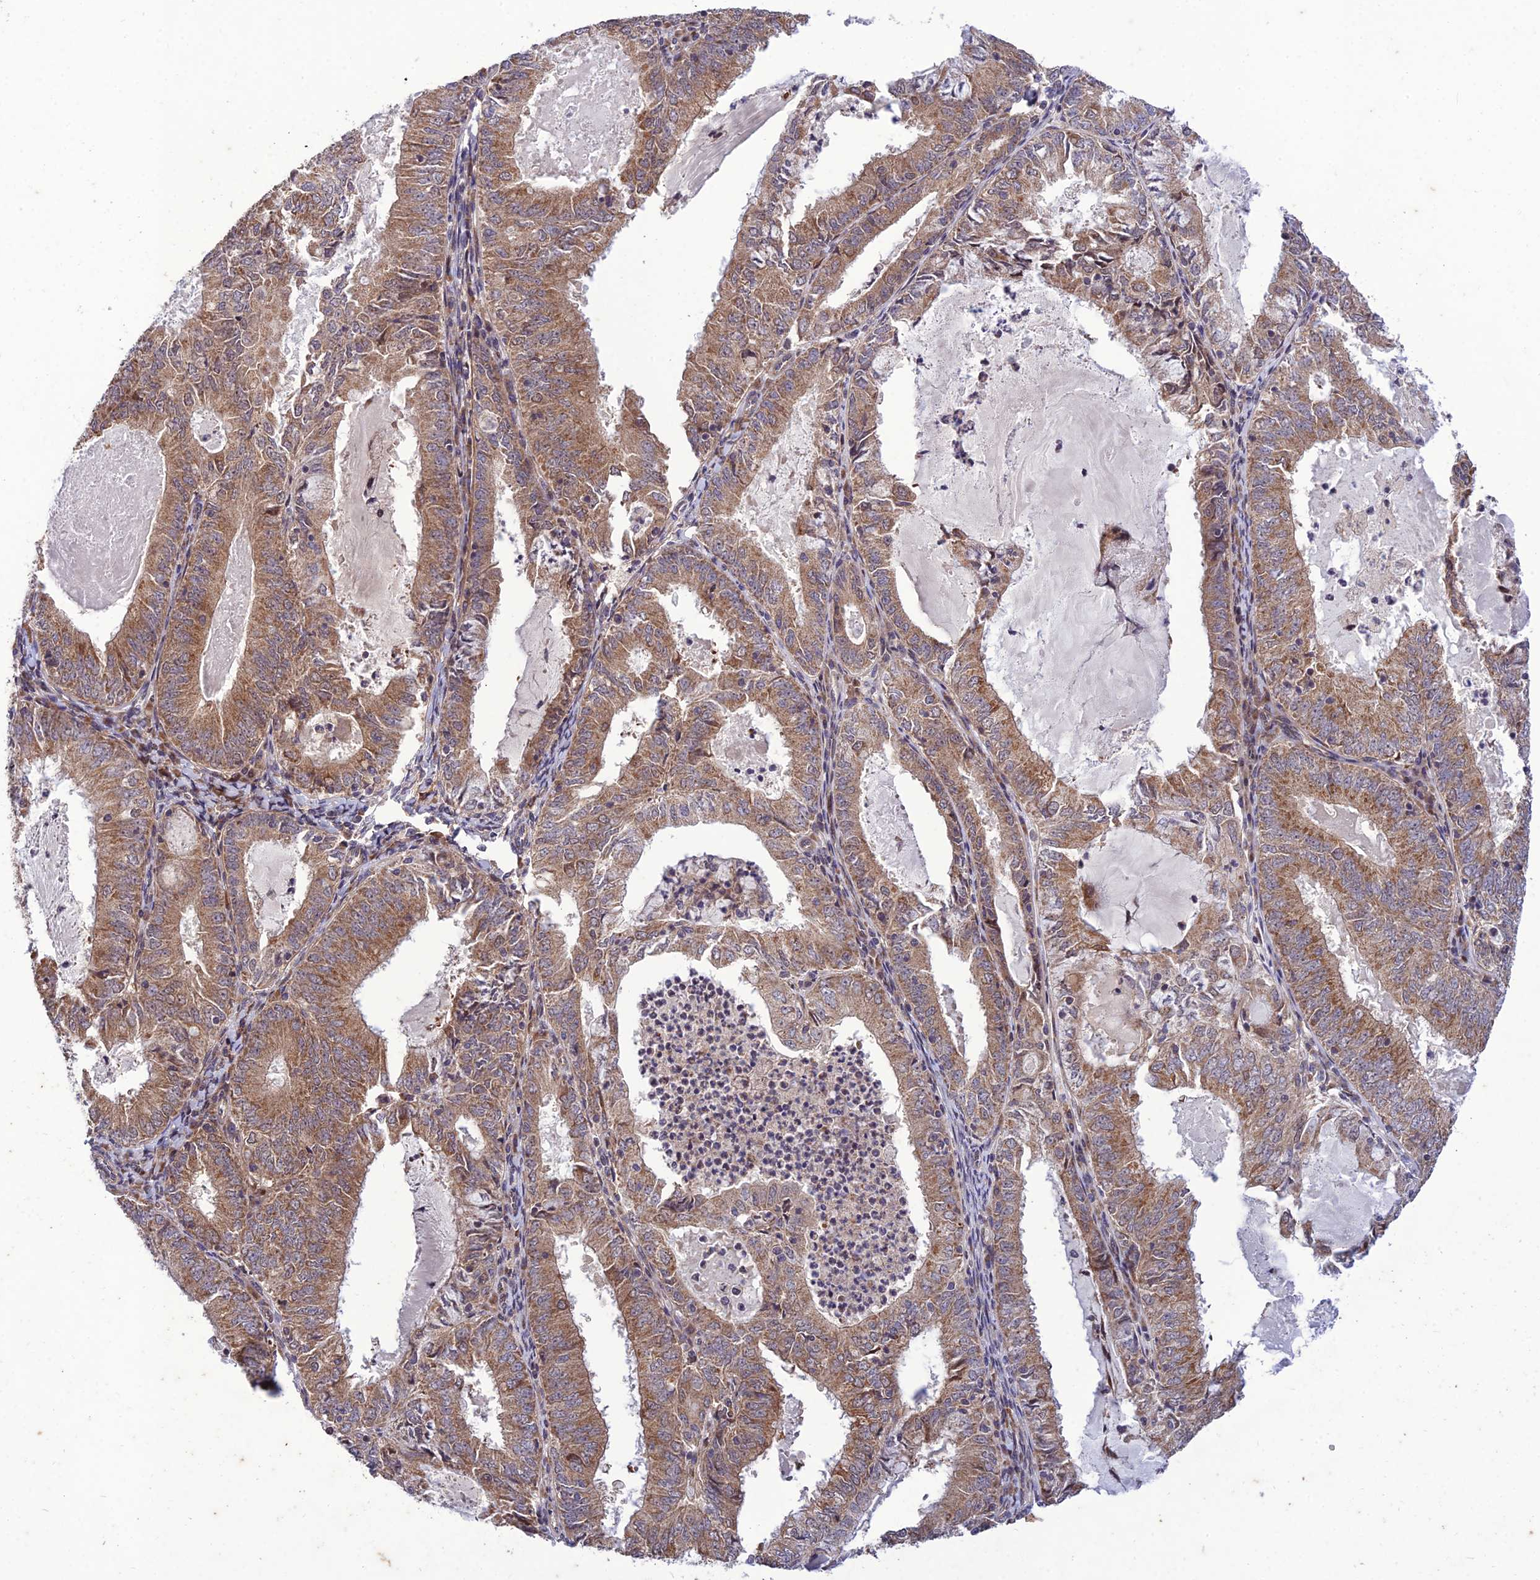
{"staining": {"intensity": "moderate", "quantity": ">75%", "location": "cytoplasmic/membranous"}, "tissue": "endometrial cancer", "cell_type": "Tumor cells", "image_type": "cancer", "snomed": [{"axis": "morphology", "description": "Adenocarcinoma, NOS"}, {"axis": "topography", "description": "Endometrium"}], "caption": "This is a micrograph of immunohistochemistry staining of adenocarcinoma (endometrial), which shows moderate expression in the cytoplasmic/membranous of tumor cells.", "gene": "PLEKHG2", "patient": {"sex": "female", "age": 57}}